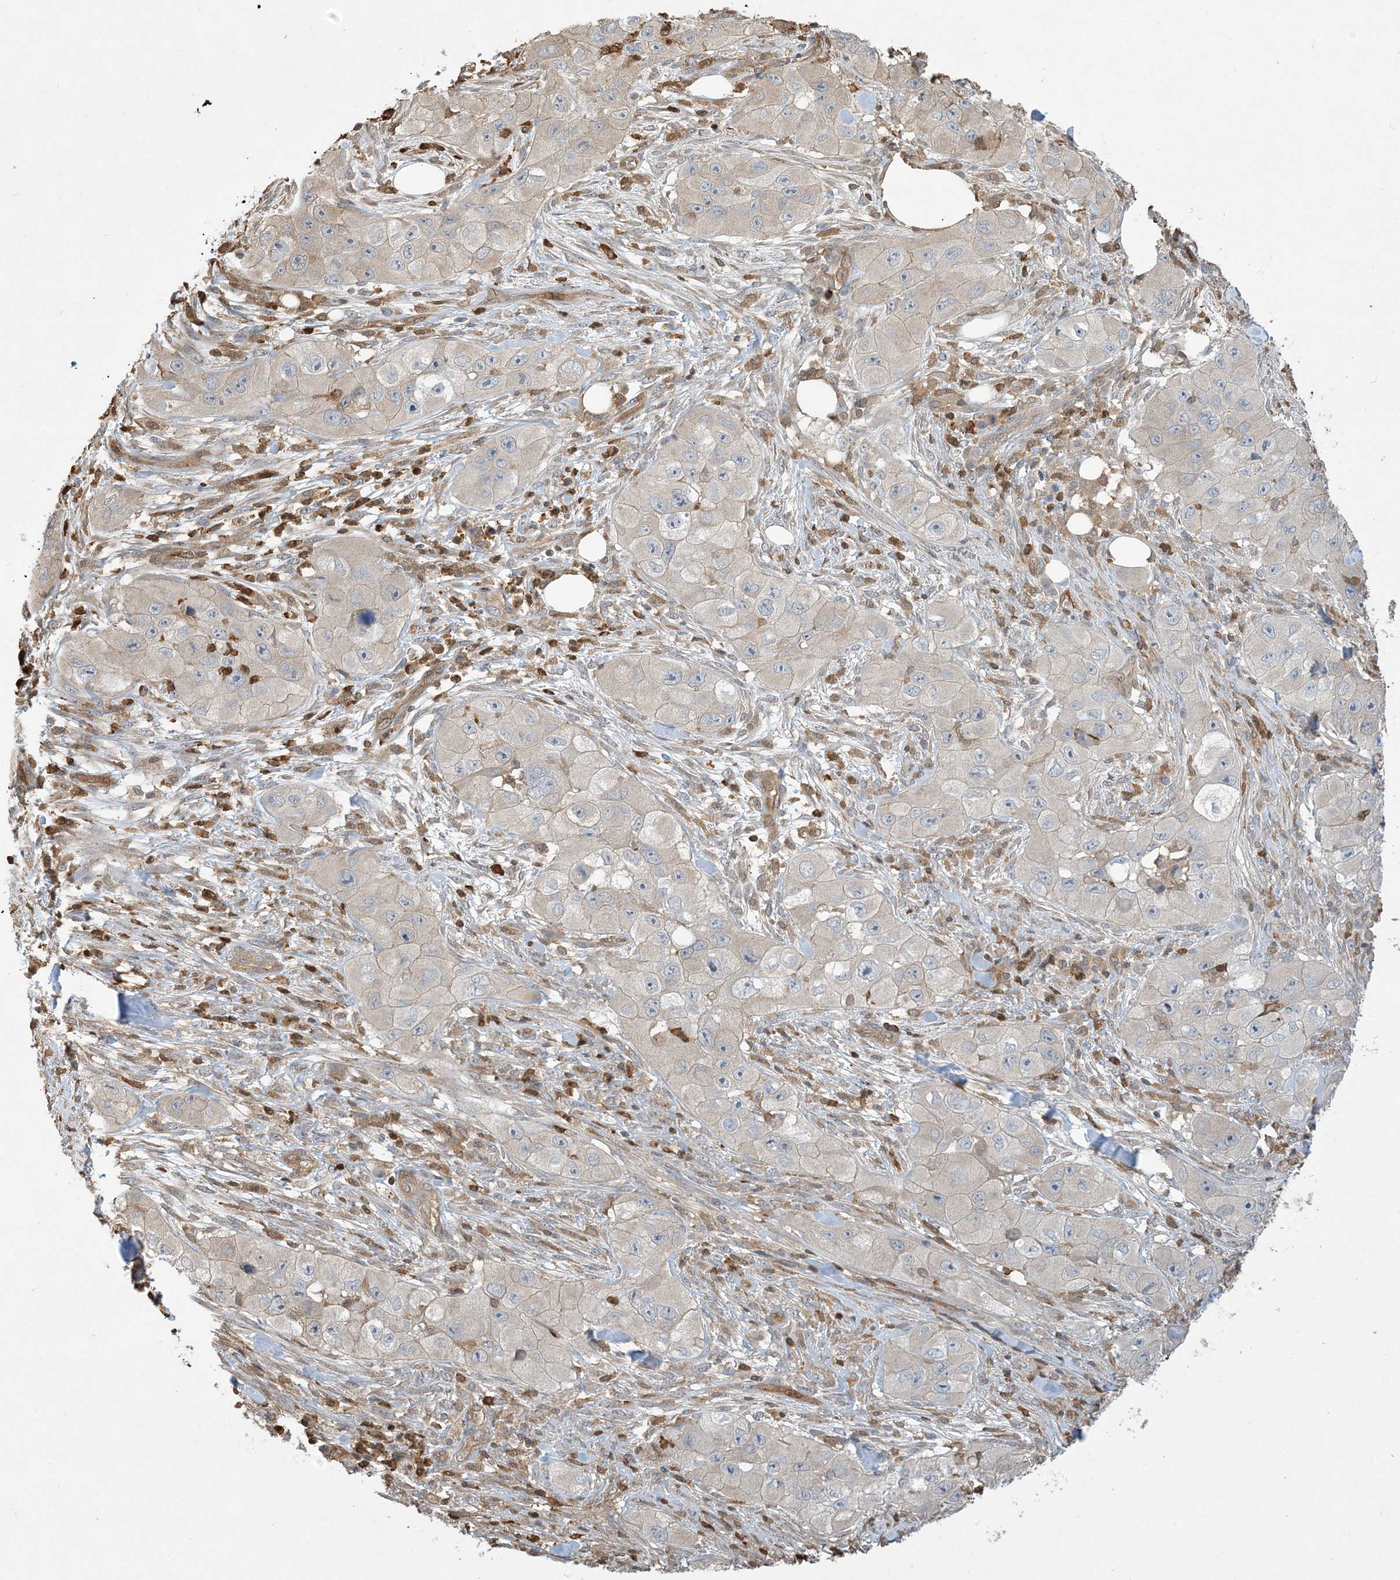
{"staining": {"intensity": "negative", "quantity": "none", "location": "none"}, "tissue": "skin cancer", "cell_type": "Tumor cells", "image_type": "cancer", "snomed": [{"axis": "morphology", "description": "Squamous cell carcinoma, NOS"}, {"axis": "topography", "description": "Skin"}, {"axis": "topography", "description": "Subcutis"}], "caption": "Immunohistochemical staining of skin cancer shows no significant staining in tumor cells. (DAB immunohistochemistry (IHC) with hematoxylin counter stain).", "gene": "TMSB4X", "patient": {"sex": "male", "age": 73}}